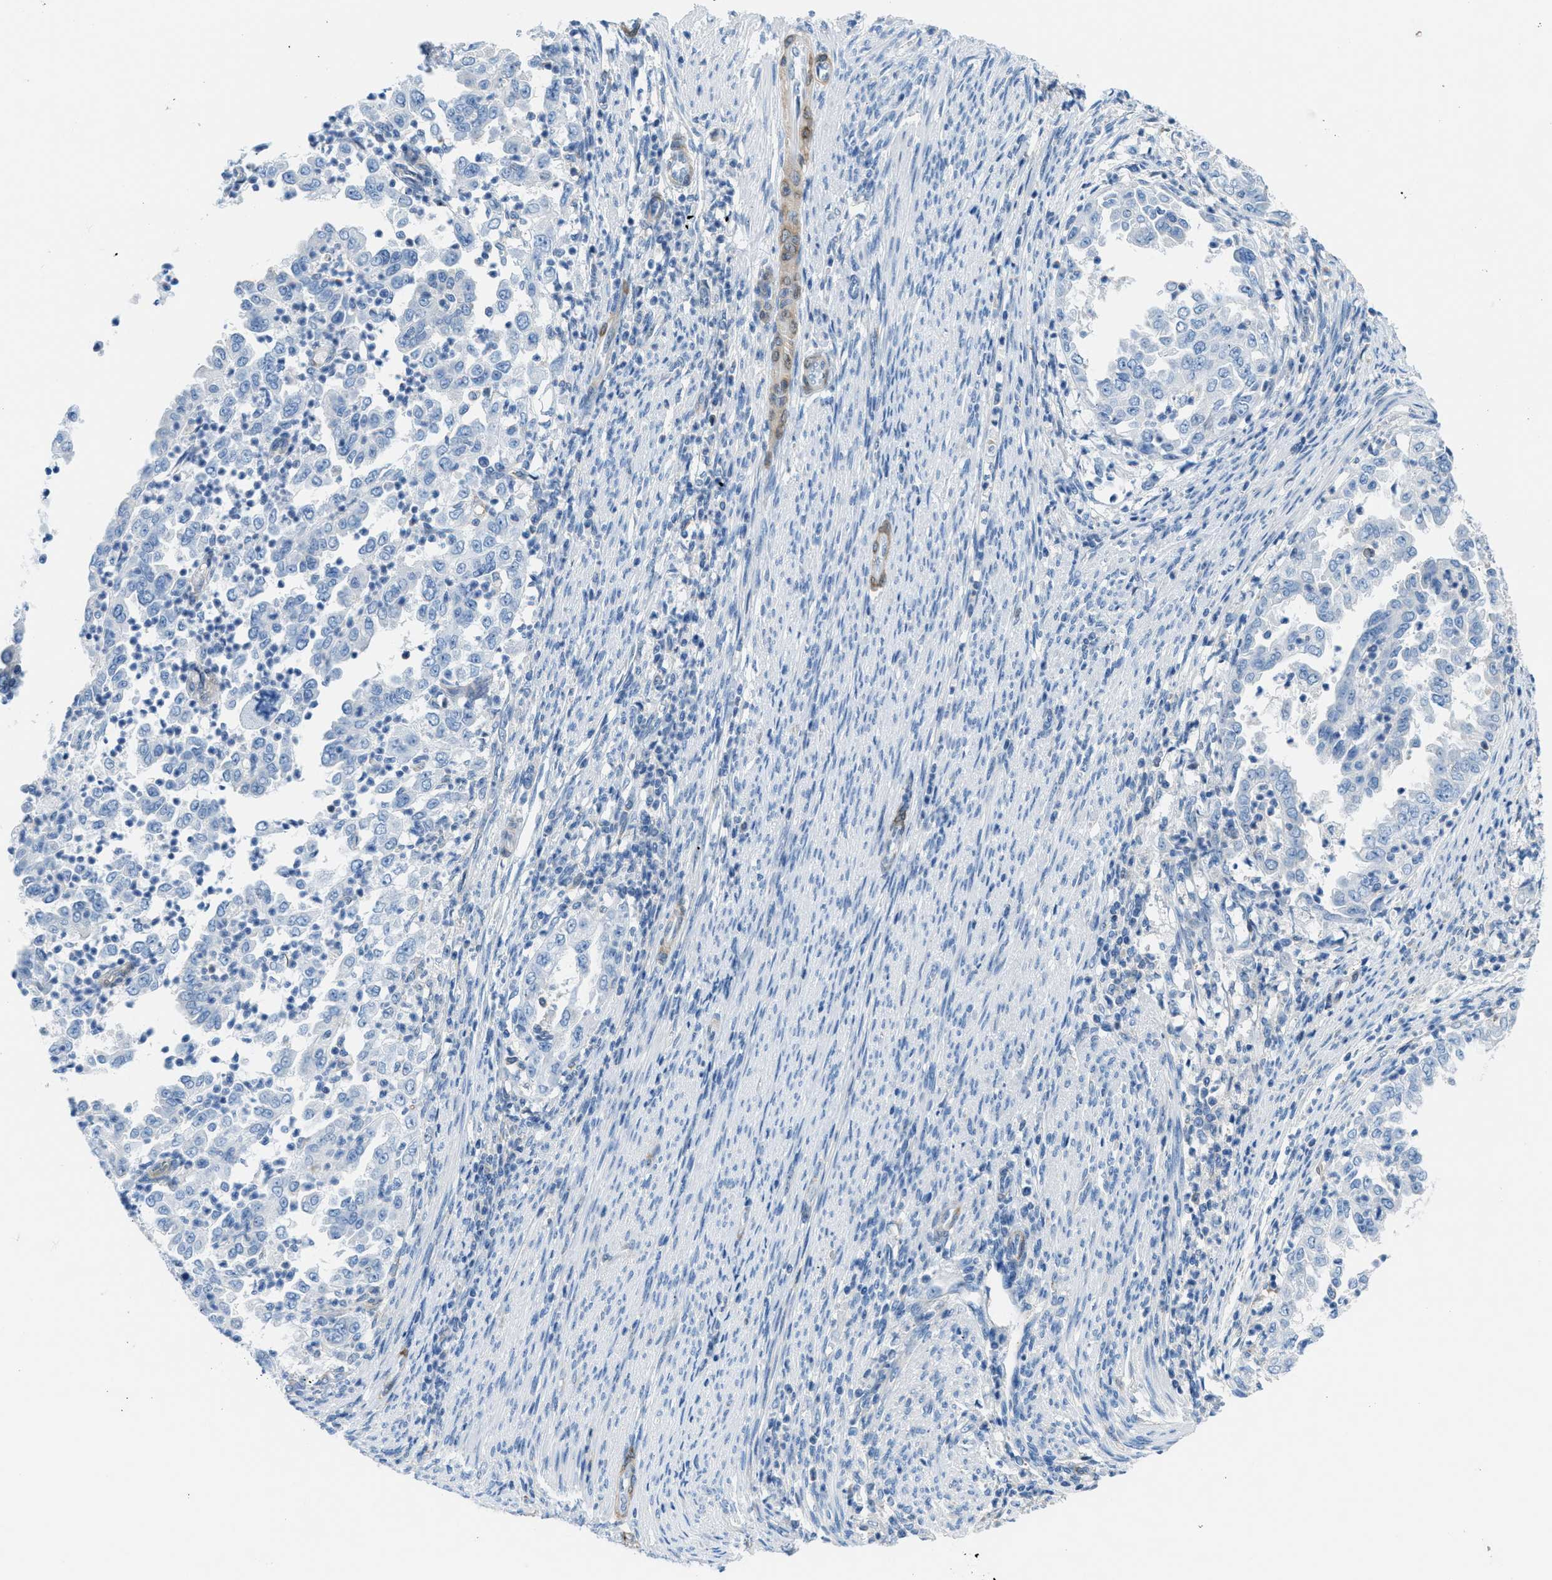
{"staining": {"intensity": "negative", "quantity": "none", "location": "none"}, "tissue": "endometrial cancer", "cell_type": "Tumor cells", "image_type": "cancer", "snomed": [{"axis": "morphology", "description": "Adenocarcinoma, NOS"}, {"axis": "topography", "description": "Endometrium"}], "caption": "This is an IHC photomicrograph of human endometrial adenocarcinoma. There is no staining in tumor cells.", "gene": "MAPRE2", "patient": {"sex": "female", "age": 85}}